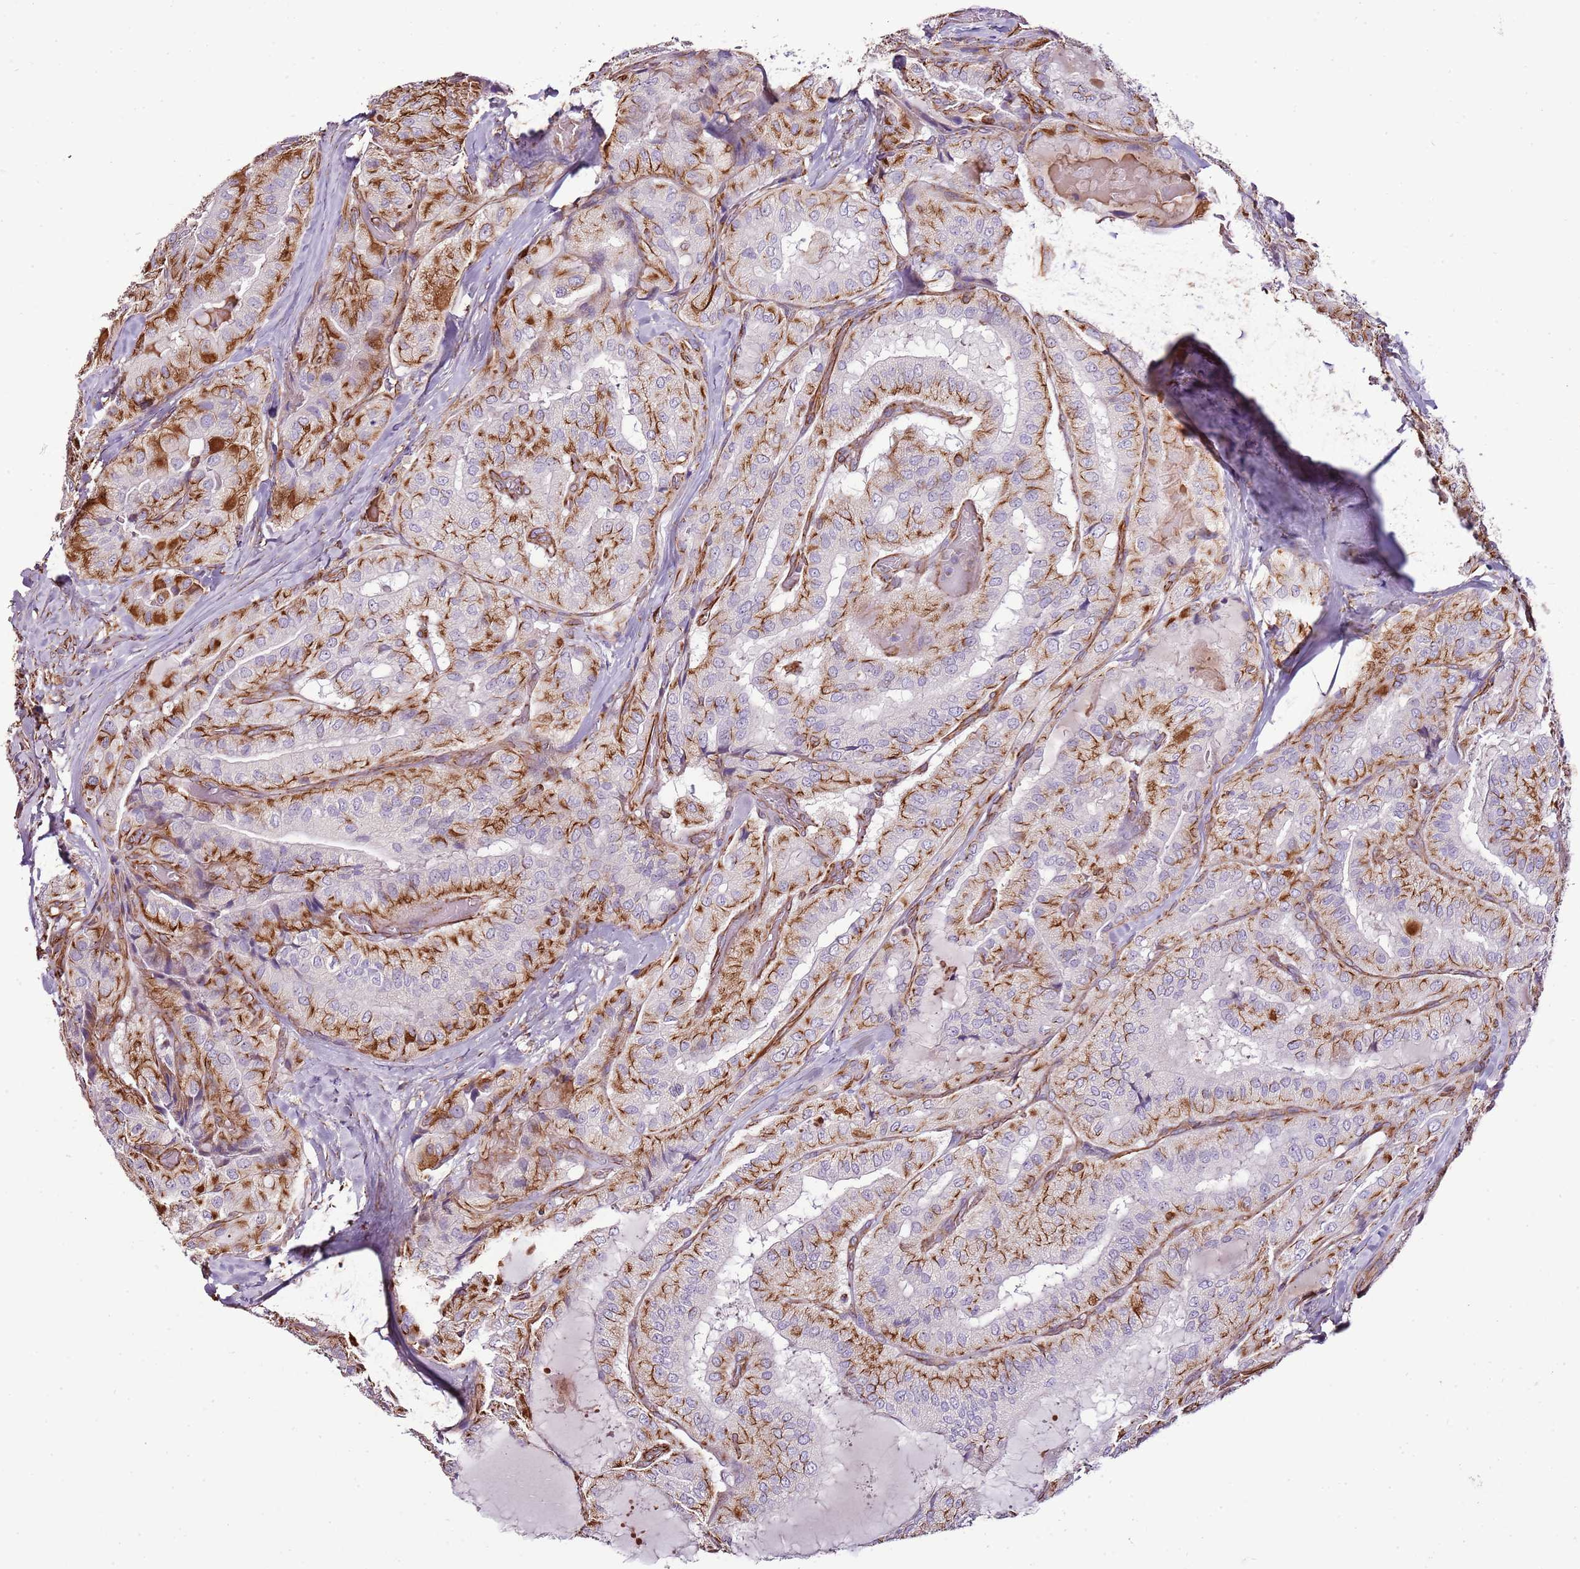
{"staining": {"intensity": "strong", "quantity": "25%-75%", "location": "cytoplasmic/membranous"}, "tissue": "thyroid cancer", "cell_type": "Tumor cells", "image_type": "cancer", "snomed": [{"axis": "morphology", "description": "Normal tissue, NOS"}, {"axis": "morphology", "description": "Papillary adenocarcinoma, NOS"}, {"axis": "topography", "description": "Thyroid gland"}], "caption": "A high-resolution photomicrograph shows immunohistochemistry (IHC) staining of thyroid papillary adenocarcinoma, which reveals strong cytoplasmic/membranous positivity in about 25%-75% of tumor cells.", "gene": "ZNF786", "patient": {"sex": "female", "age": 59}}